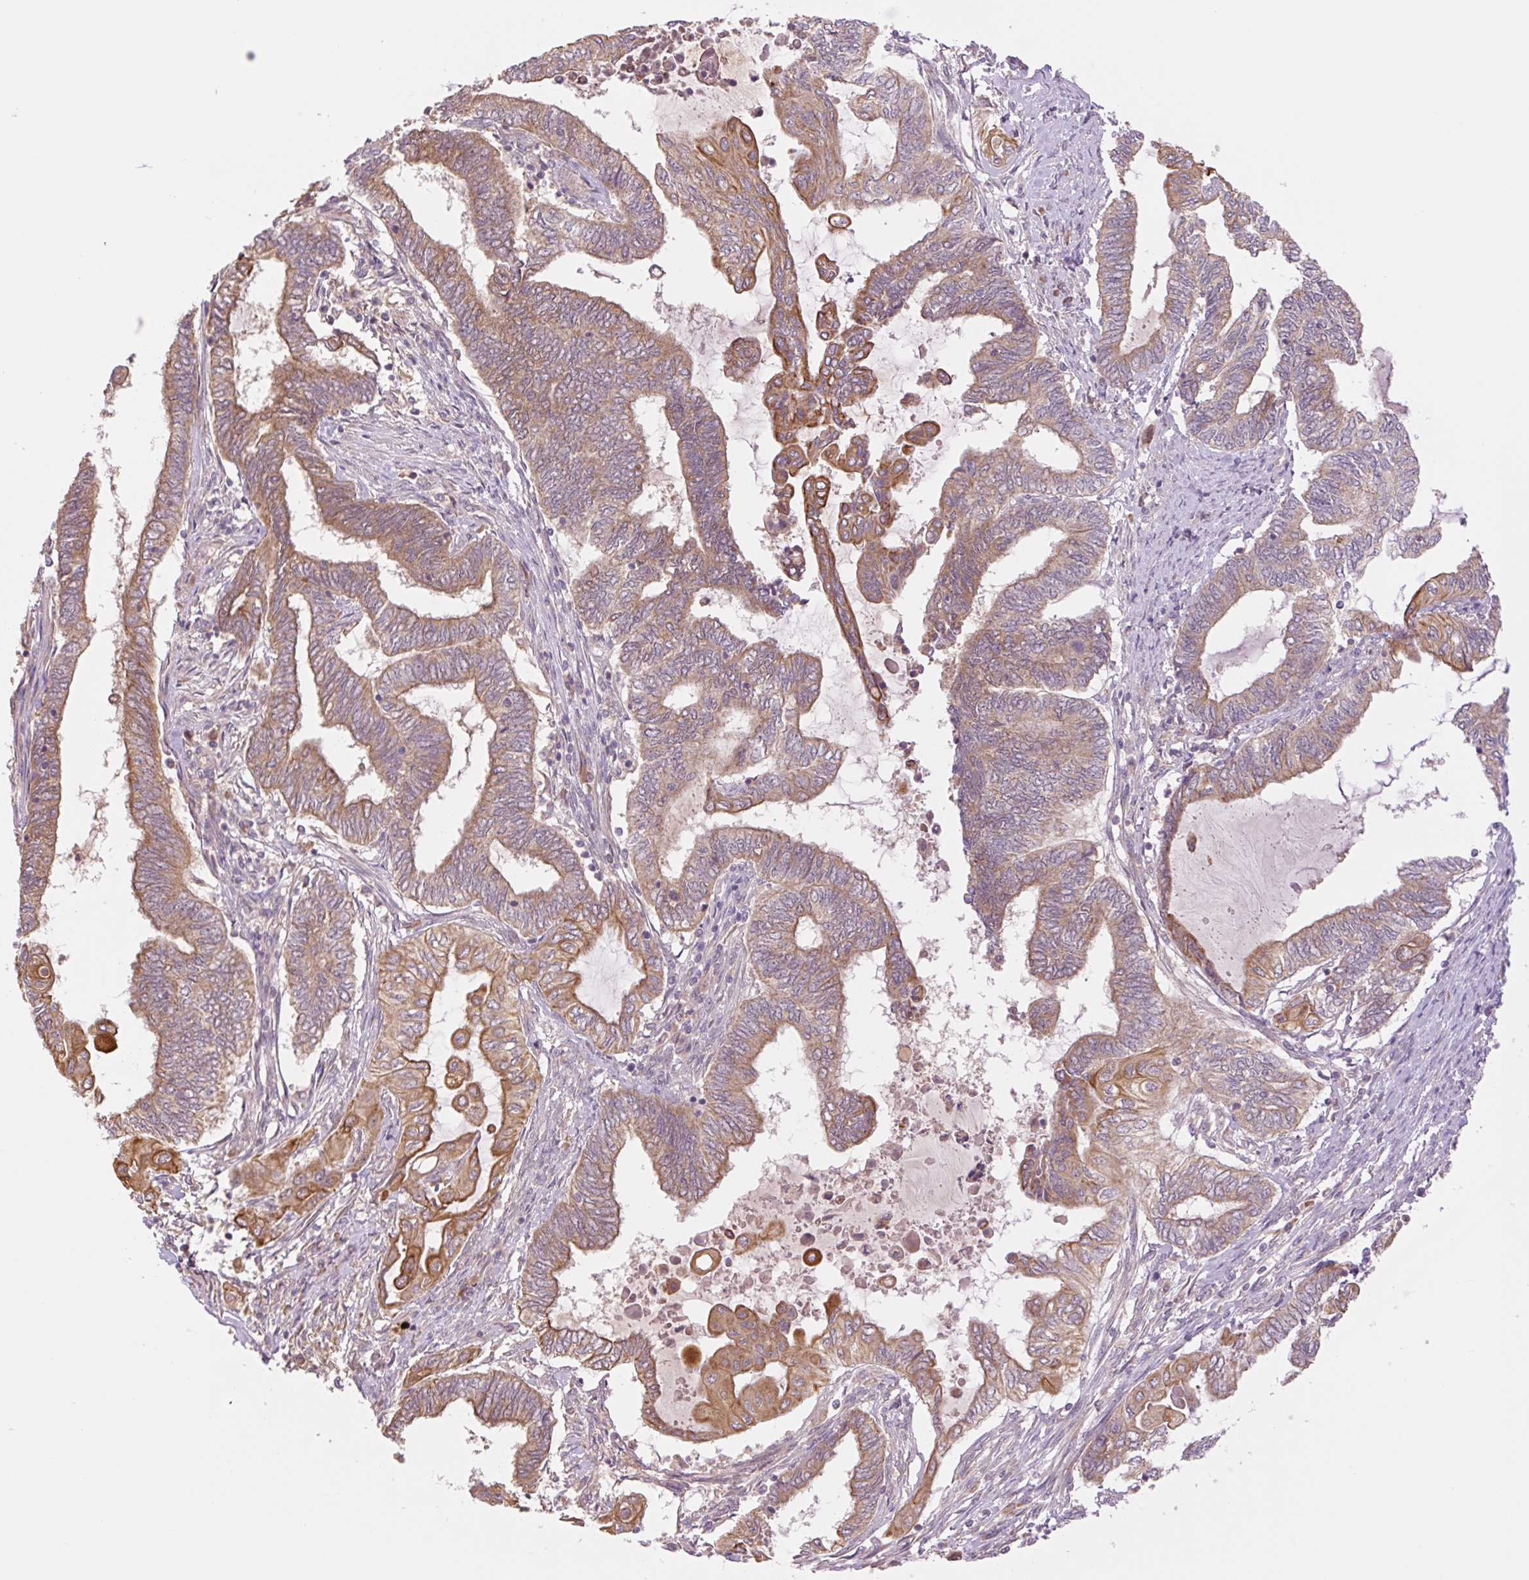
{"staining": {"intensity": "moderate", "quantity": "25%-75%", "location": "cytoplasmic/membranous"}, "tissue": "endometrial cancer", "cell_type": "Tumor cells", "image_type": "cancer", "snomed": [{"axis": "morphology", "description": "Adenocarcinoma, NOS"}, {"axis": "topography", "description": "Uterus"}, {"axis": "topography", "description": "Endometrium"}], "caption": "Brown immunohistochemical staining in endometrial cancer (adenocarcinoma) exhibits moderate cytoplasmic/membranous expression in approximately 25%-75% of tumor cells.", "gene": "YJU2B", "patient": {"sex": "female", "age": 70}}